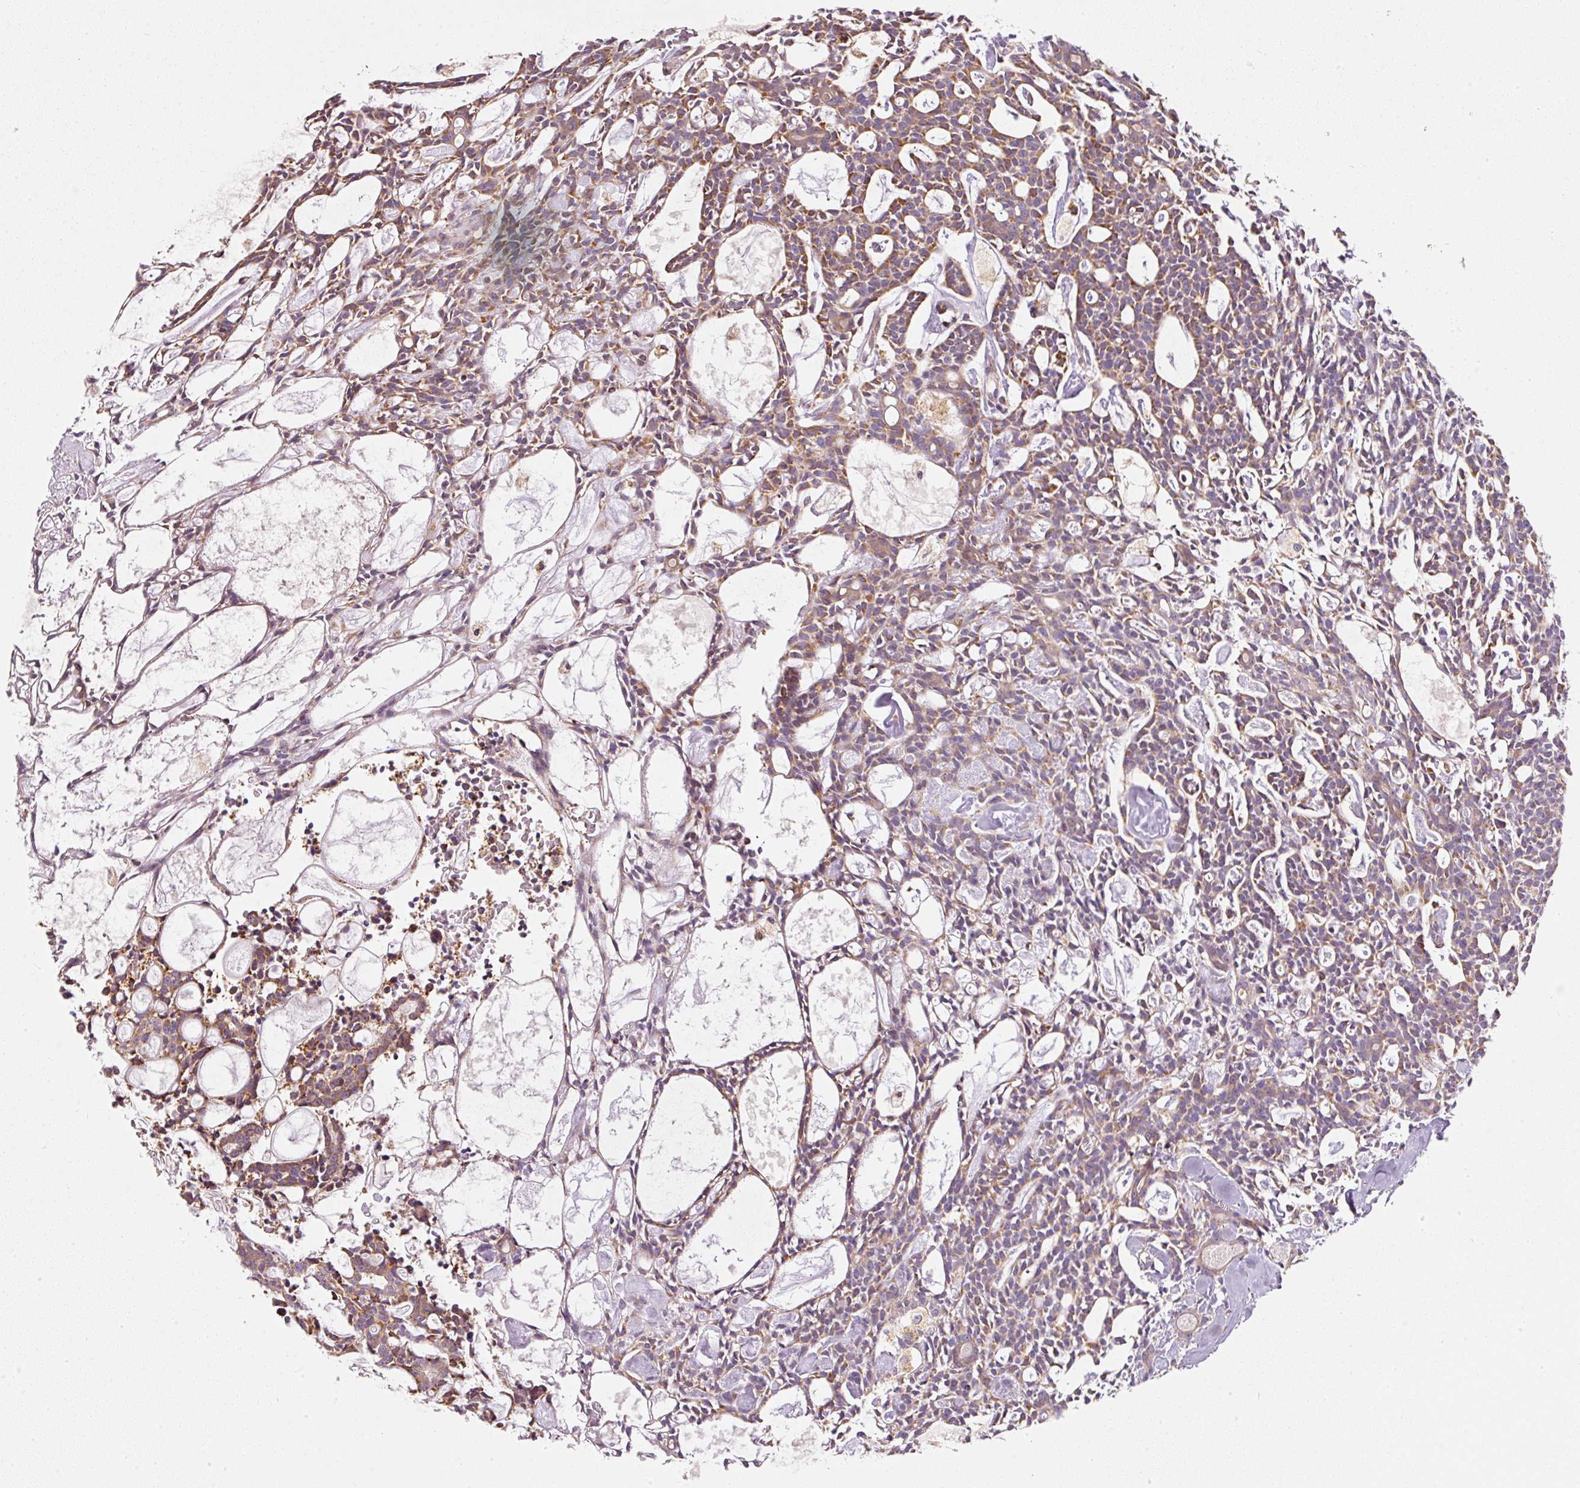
{"staining": {"intensity": "moderate", "quantity": "25%-75%", "location": "cytoplasmic/membranous"}, "tissue": "head and neck cancer", "cell_type": "Tumor cells", "image_type": "cancer", "snomed": [{"axis": "morphology", "description": "Adenocarcinoma, NOS"}, {"axis": "topography", "description": "Salivary gland"}, {"axis": "topography", "description": "Head-Neck"}], "caption": "Protein expression analysis of head and neck cancer (adenocarcinoma) displays moderate cytoplasmic/membranous staining in approximately 25%-75% of tumor cells.", "gene": "MORN4", "patient": {"sex": "male", "age": 55}}